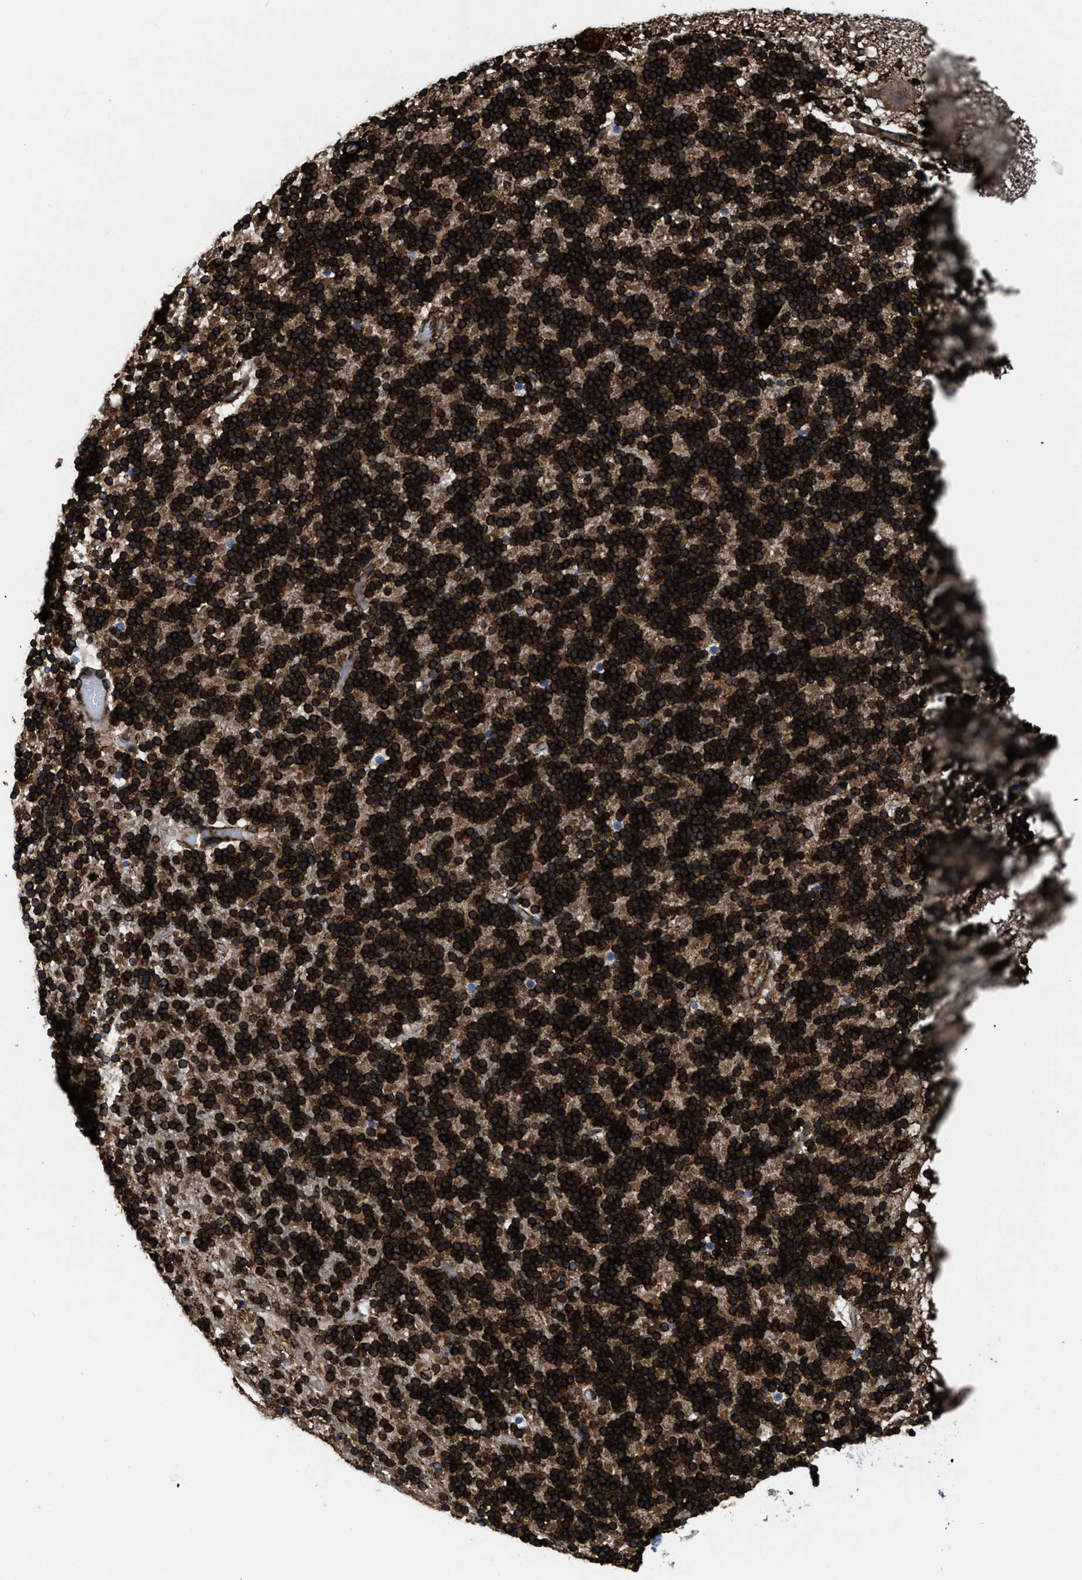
{"staining": {"intensity": "strong", "quantity": ">75%", "location": "cytoplasmic/membranous"}, "tissue": "cerebellum", "cell_type": "Cells in granular layer", "image_type": "normal", "snomed": [{"axis": "morphology", "description": "Normal tissue, NOS"}, {"axis": "topography", "description": "Cerebellum"}], "caption": "About >75% of cells in granular layer in unremarkable cerebellum display strong cytoplasmic/membranous protein expression as visualized by brown immunohistochemical staining.", "gene": "CAPRIN1", "patient": {"sex": "male", "age": 57}}